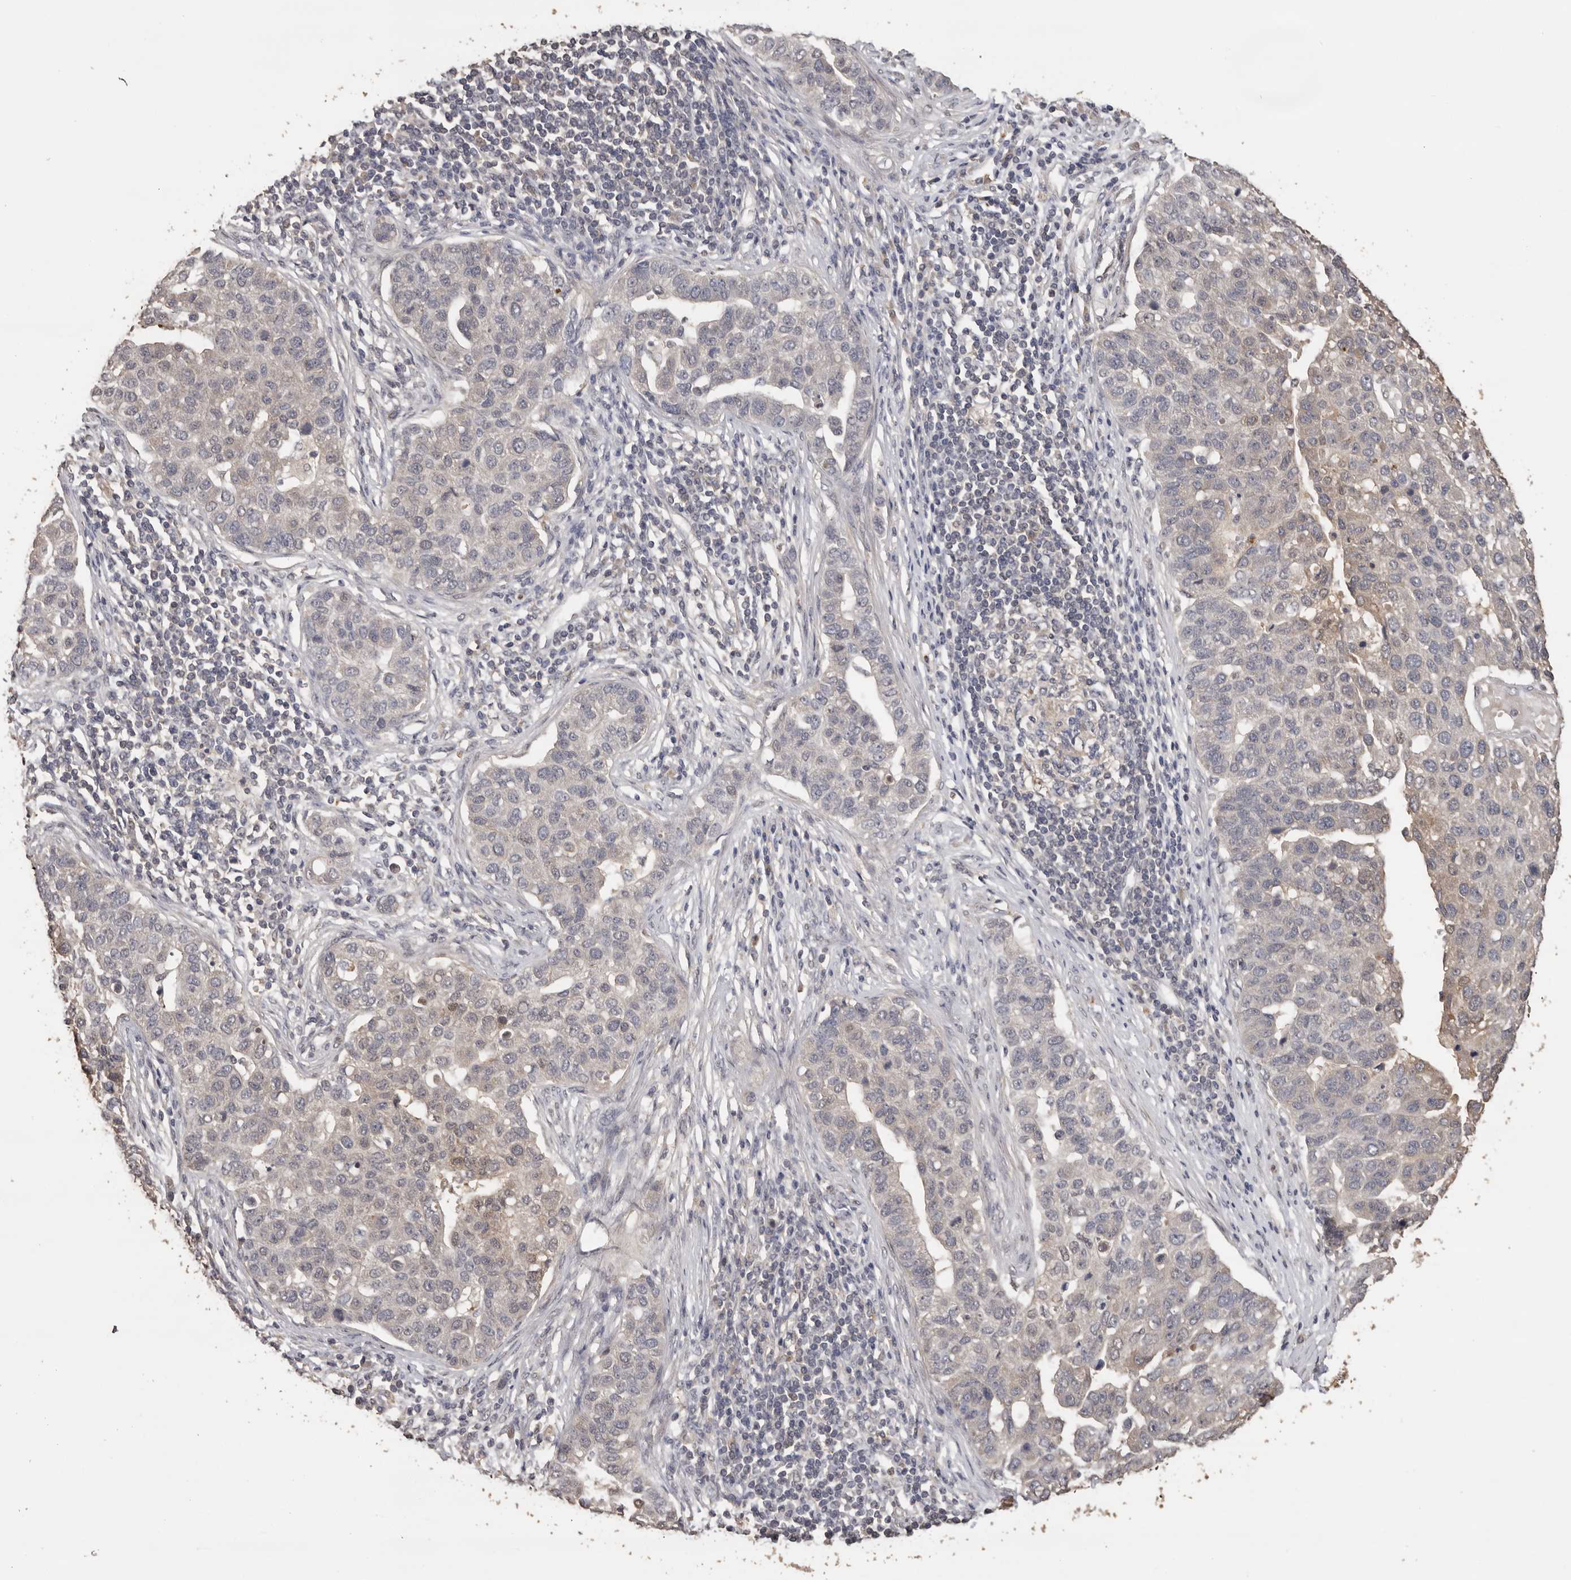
{"staining": {"intensity": "moderate", "quantity": "<25%", "location": "cytoplasmic/membranous"}, "tissue": "pancreatic cancer", "cell_type": "Tumor cells", "image_type": "cancer", "snomed": [{"axis": "morphology", "description": "Adenocarcinoma, NOS"}, {"axis": "topography", "description": "Pancreas"}], "caption": "An immunohistochemistry (IHC) micrograph of tumor tissue is shown. Protein staining in brown shows moderate cytoplasmic/membranous positivity in adenocarcinoma (pancreatic) within tumor cells.", "gene": "KIF2B", "patient": {"sex": "female", "age": 61}}